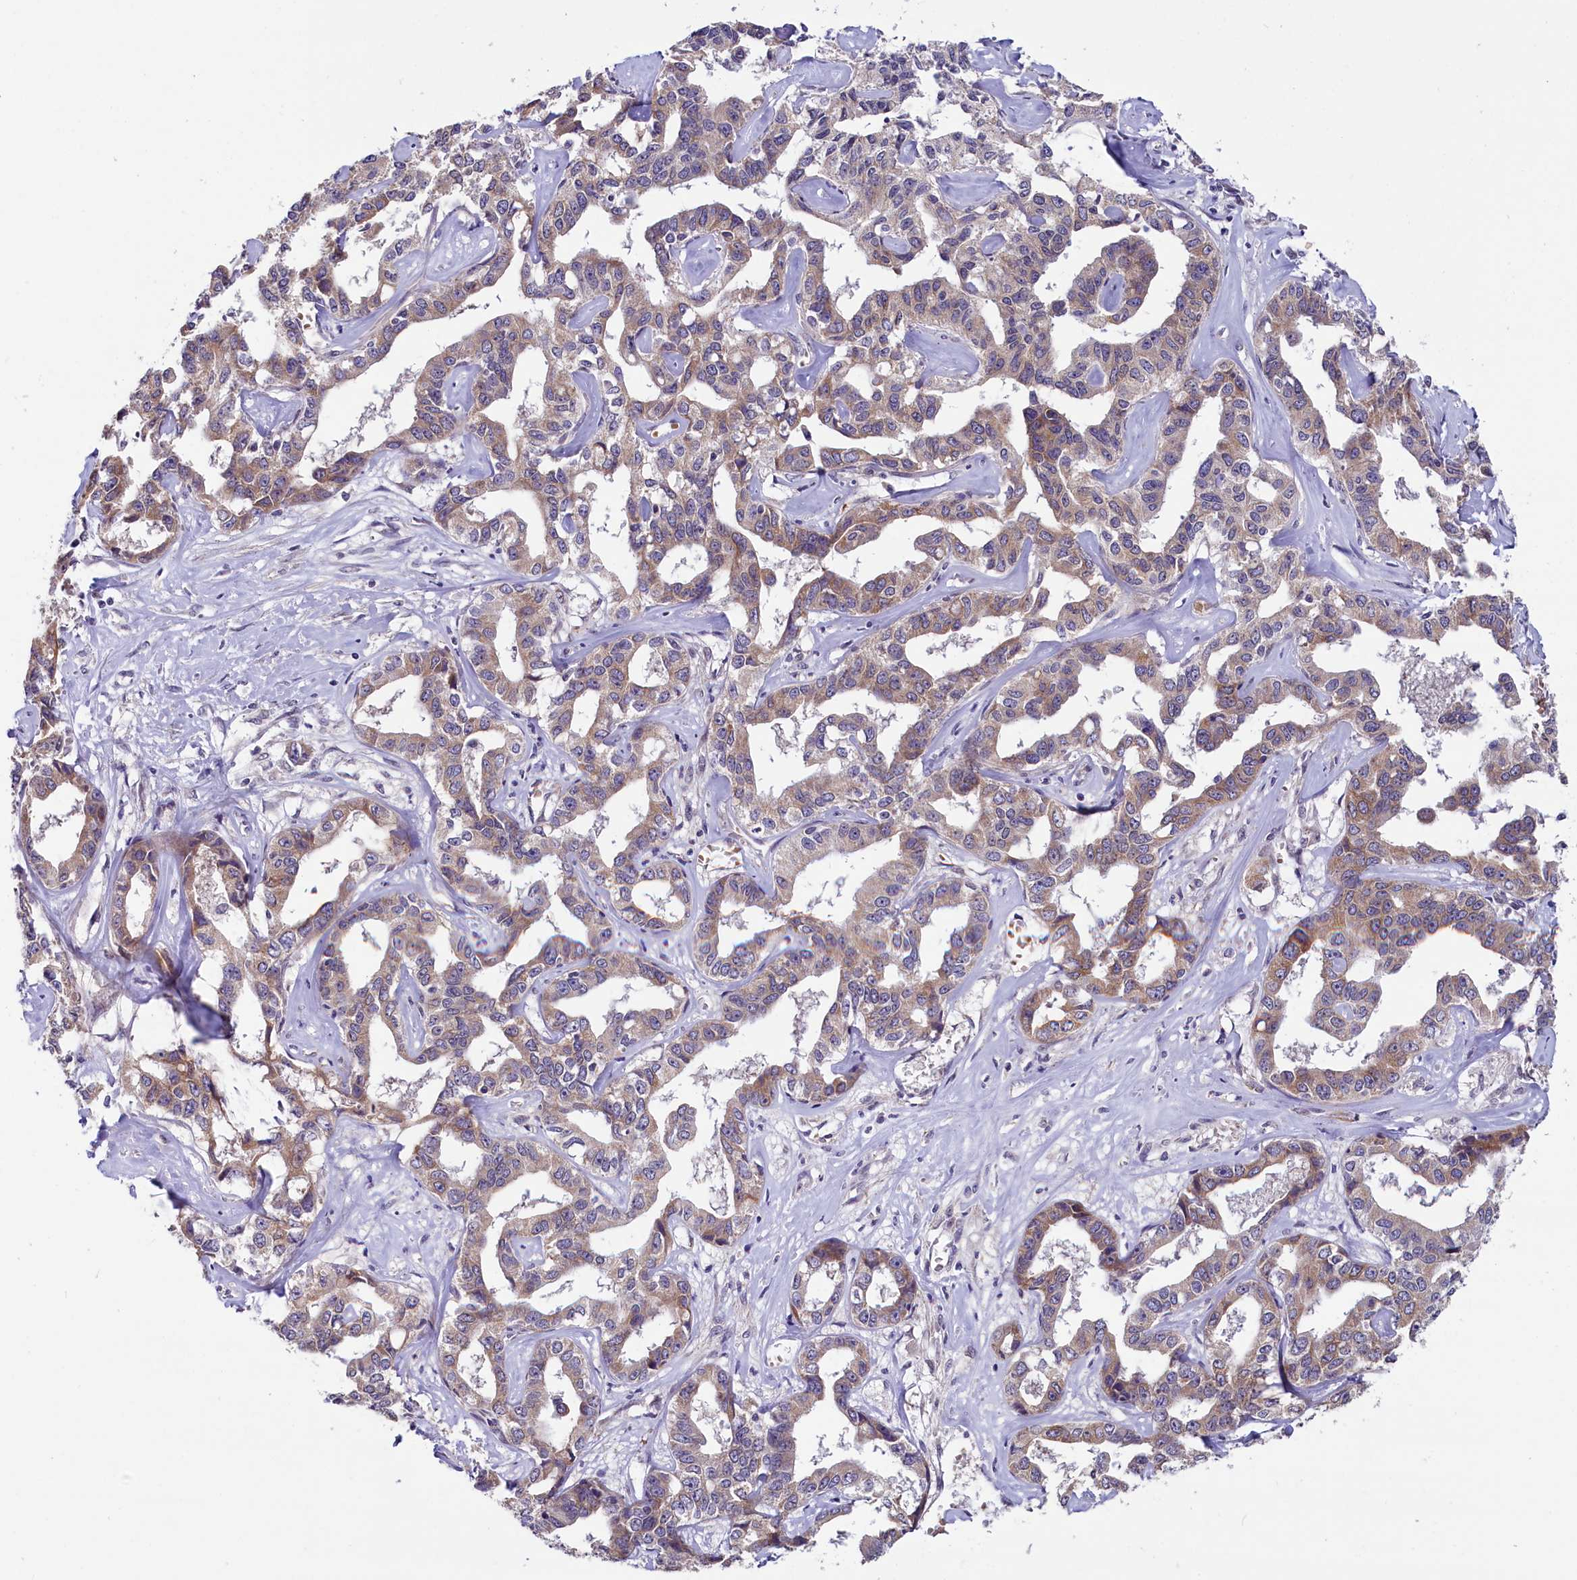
{"staining": {"intensity": "moderate", "quantity": ">75%", "location": "cytoplasmic/membranous"}, "tissue": "liver cancer", "cell_type": "Tumor cells", "image_type": "cancer", "snomed": [{"axis": "morphology", "description": "Cholangiocarcinoma"}, {"axis": "topography", "description": "Liver"}], "caption": "Cholangiocarcinoma (liver) stained for a protein (brown) shows moderate cytoplasmic/membranous positive positivity in approximately >75% of tumor cells.", "gene": "SLC39A6", "patient": {"sex": "male", "age": 59}}